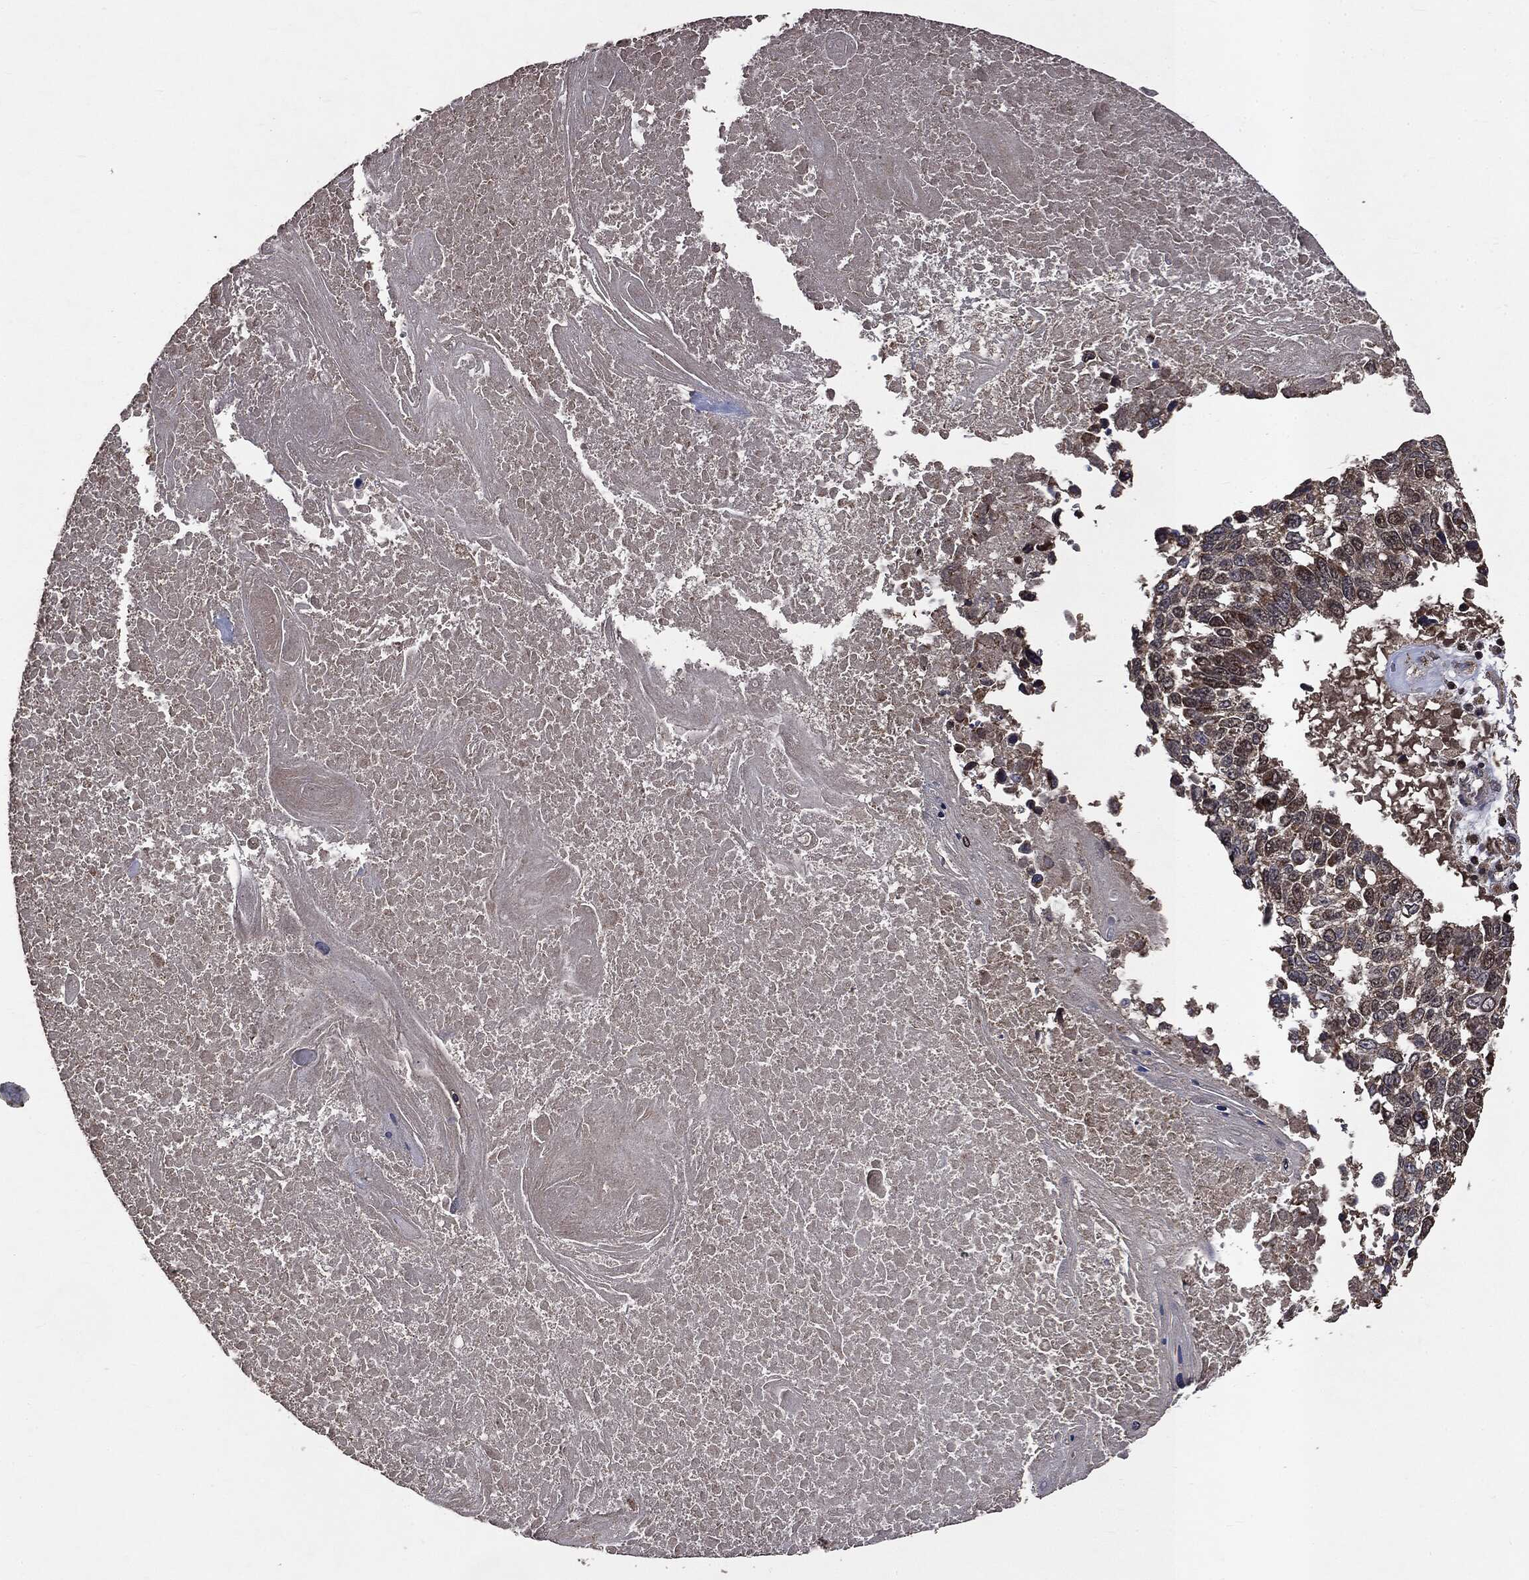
{"staining": {"intensity": "moderate", "quantity": "<25%", "location": "nuclear"}, "tissue": "lung cancer", "cell_type": "Tumor cells", "image_type": "cancer", "snomed": [{"axis": "morphology", "description": "Squamous cell carcinoma, NOS"}, {"axis": "topography", "description": "Lung"}], "caption": "High-magnification brightfield microscopy of lung squamous cell carcinoma stained with DAB (brown) and counterstained with hematoxylin (blue). tumor cells exhibit moderate nuclear positivity is appreciated in about<25% of cells.", "gene": "PPP6R2", "patient": {"sex": "male", "age": 82}}